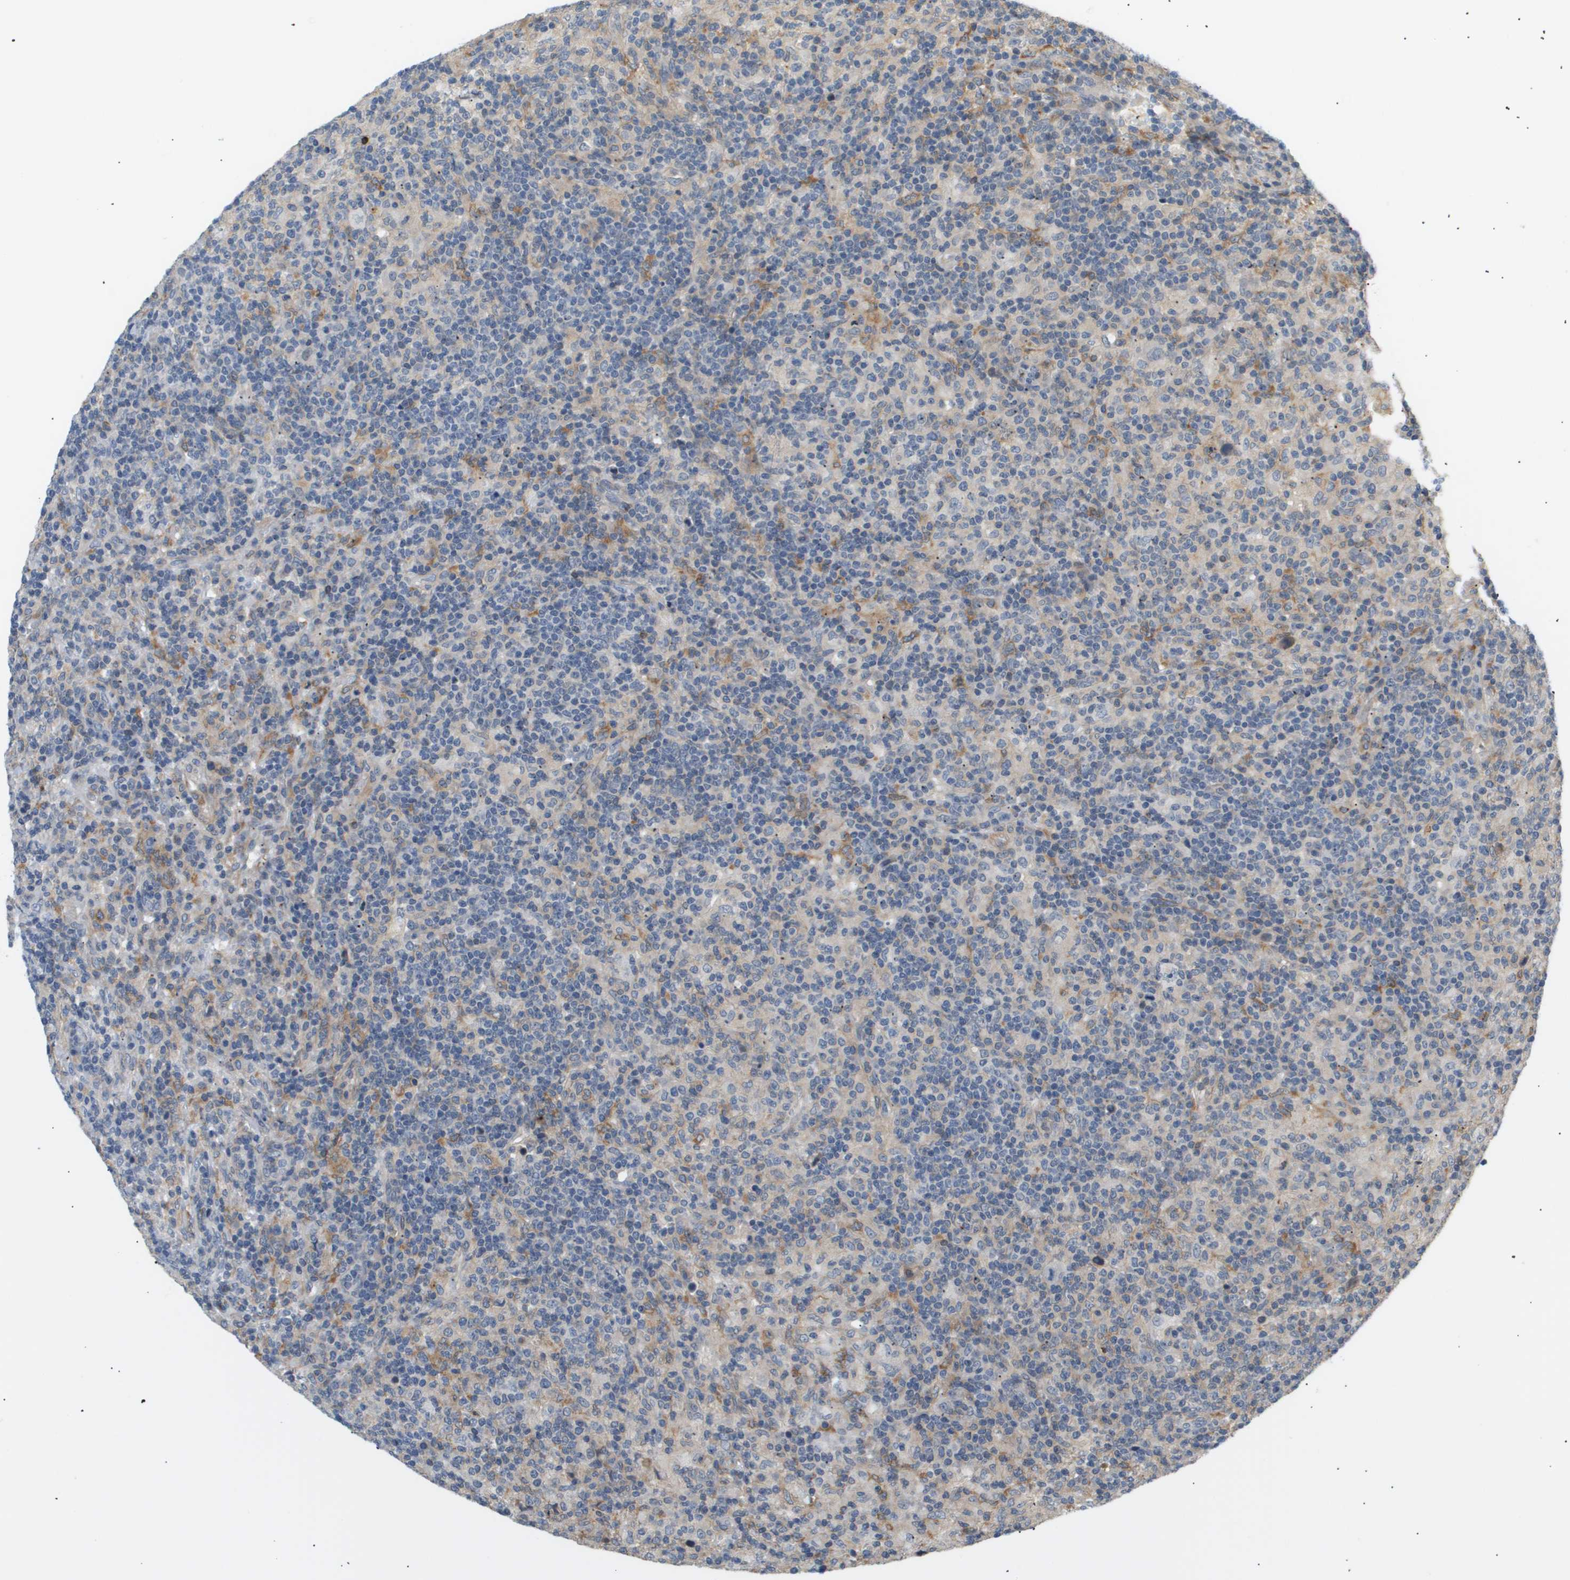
{"staining": {"intensity": "negative", "quantity": "none", "location": "none"}, "tissue": "lymphoma", "cell_type": "Tumor cells", "image_type": "cancer", "snomed": [{"axis": "morphology", "description": "Hodgkin's disease, NOS"}, {"axis": "topography", "description": "Lymph node"}], "caption": "Image shows no significant protein expression in tumor cells of Hodgkin's disease. (DAB (3,3'-diaminobenzidine) immunohistochemistry (IHC), high magnification).", "gene": "CORO2B", "patient": {"sex": "male", "age": 70}}